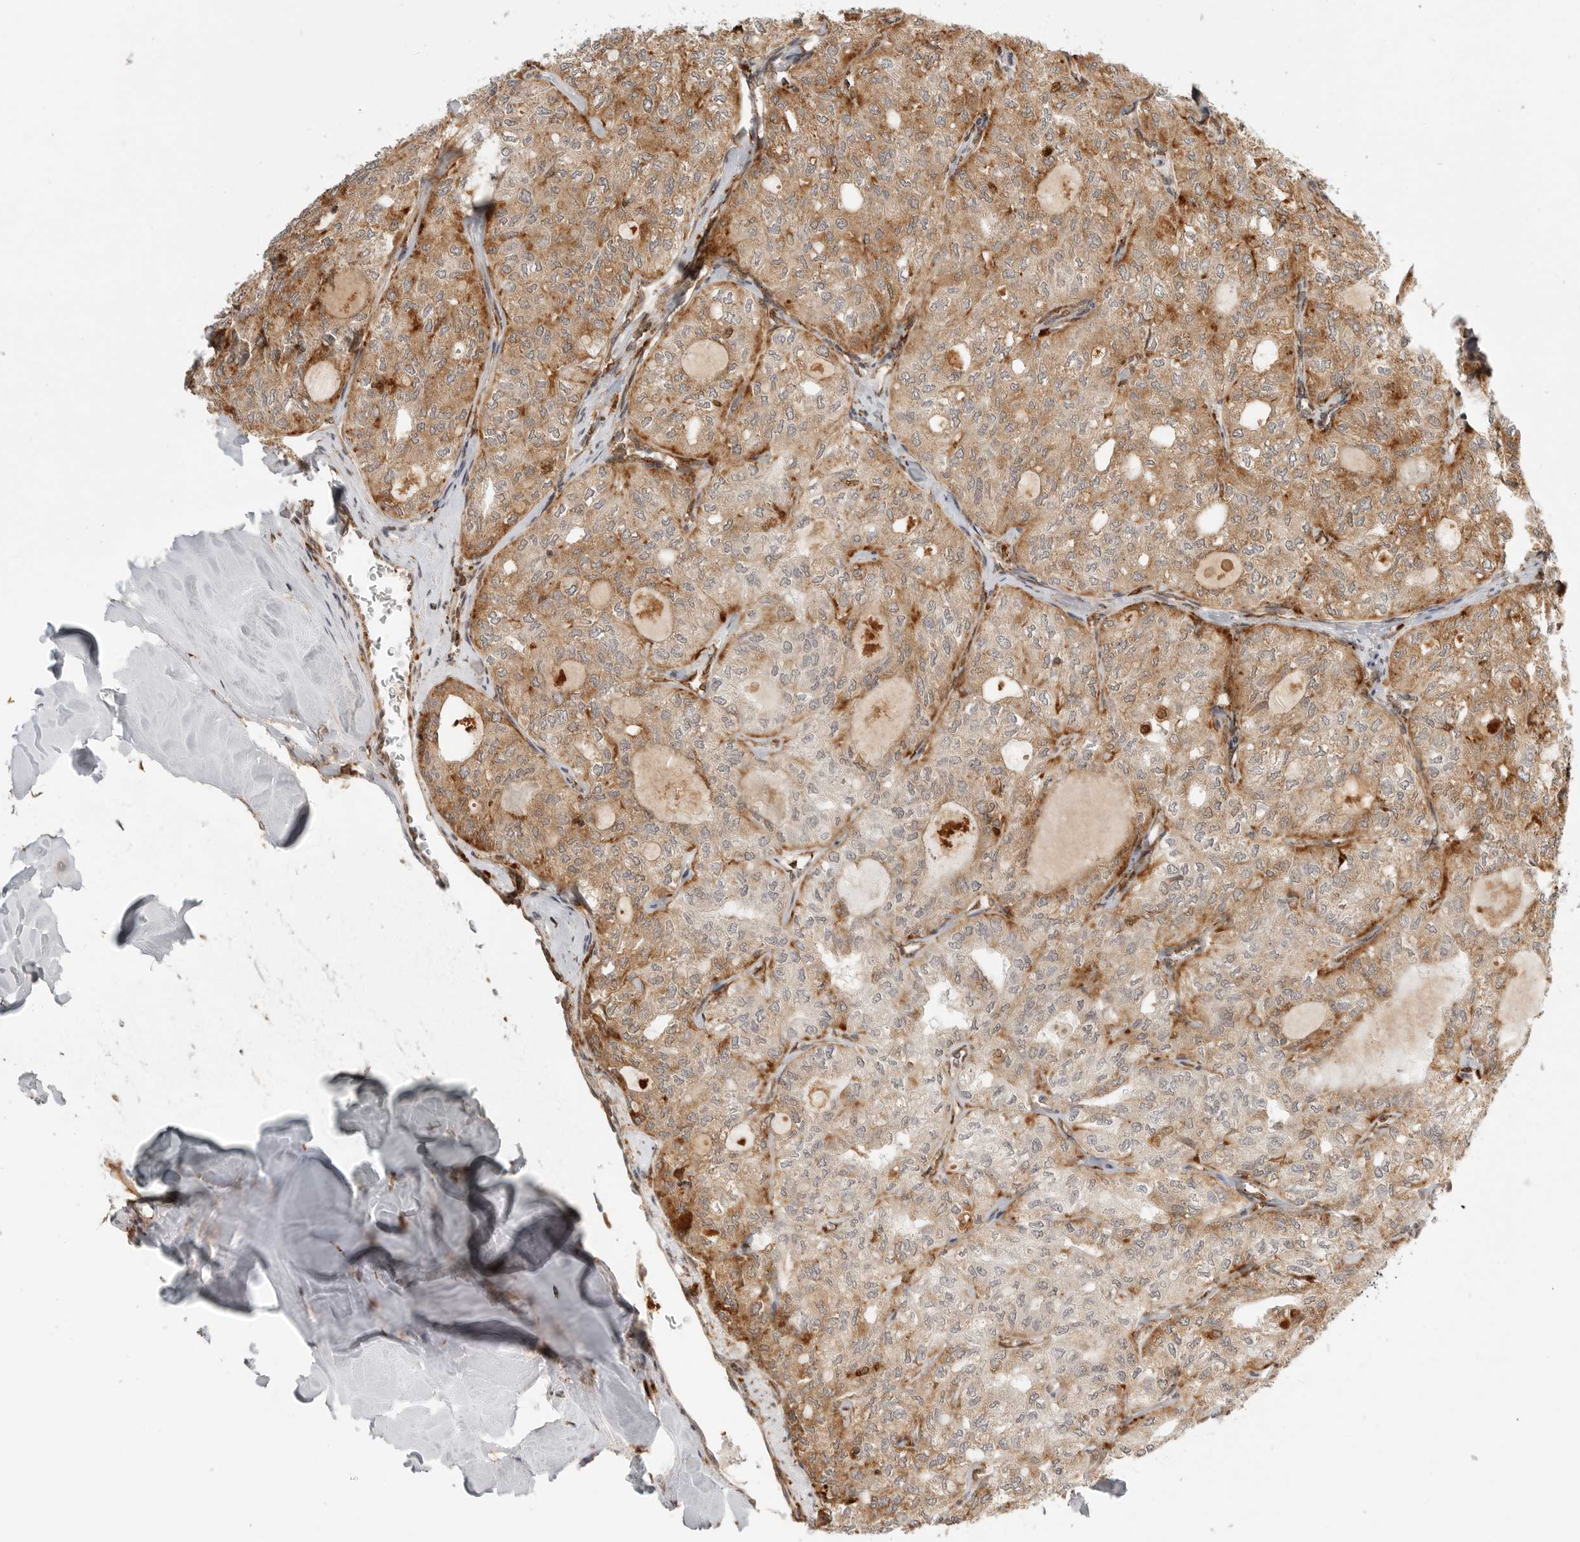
{"staining": {"intensity": "moderate", "quantity": ">75%", "location": "cytoplasmic/membranous"}, "tissue": "thyroid cancer", "cell_type": "Tumor cells", "image_type": "cancer", "snomed": [{"axis": "morphology", "description": "Follicular adenoma carcinoma, NOS"}, {"axis": "topography", "description": "Thyroid gland"}], "caption": "A brown stain labels moderate cytoplasmic/membranous positivity of a protein in human thyroid follicular adenoma carcinoma tumor cells. (IHC, brightfield microscopy, high magnification).", "gene": "IDUA", "patient": {"sex": "male", "age": 75}}